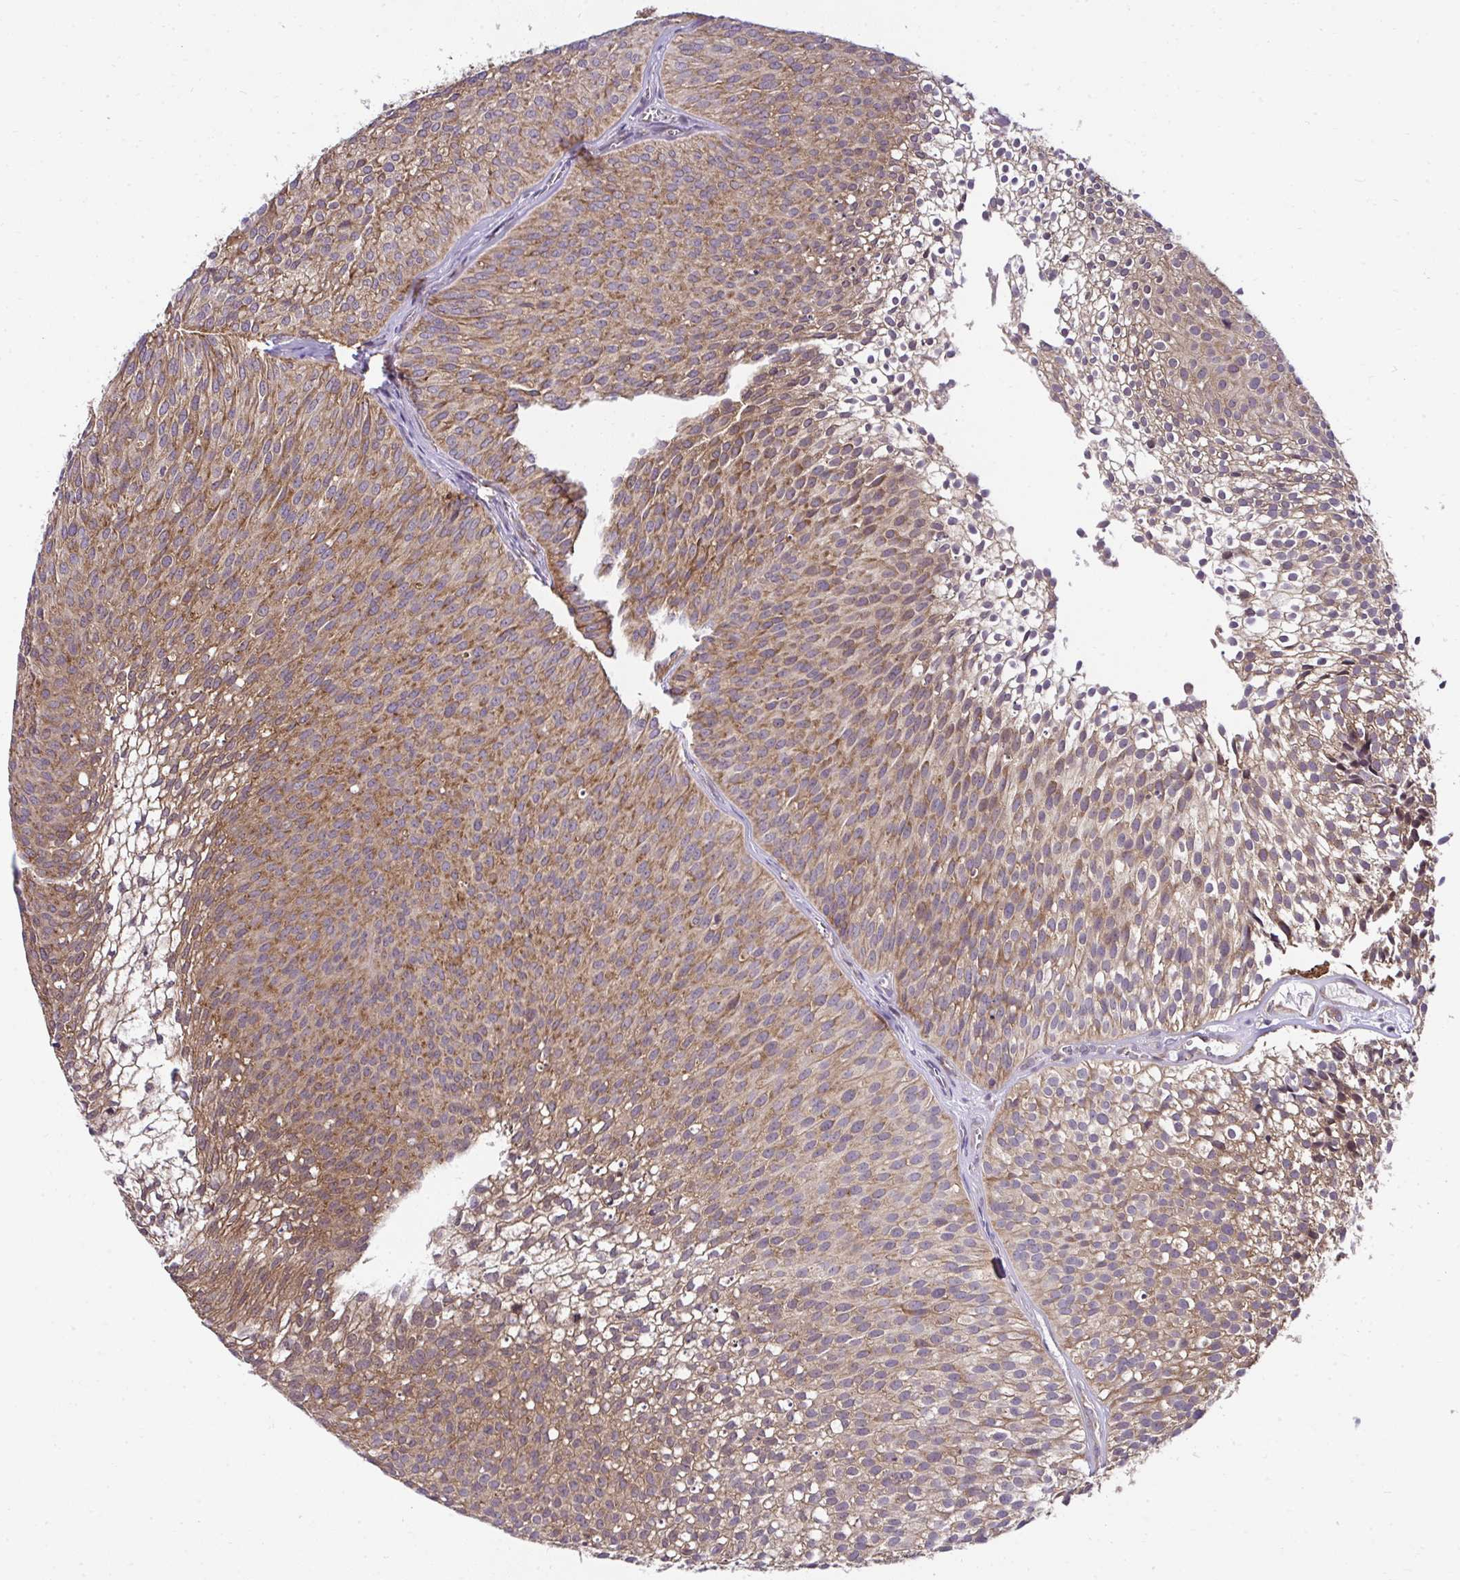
{"staining": {"intensity": "moderate", "quantity": ">75%", "location": "cytoplasmic/membranous"}, "tissue": "urothelial cancer", "cell_type": "Tumor cells", "image_type": "cancer", "snomed": [{"axis": "morphology", "description": "Urothelial carcinoma, Low grade"}, {"axis": "topography", "description": "Urinary bladder"}], "caption": "Brown immunohistochemical staining in human urothelial carcinoma (low-grade) displays moderate cytoplasmic/membranous positivity in about >75% of tumor cells.", "gene": "RPS7", "patient": {"sex": "male", "age": 91}}